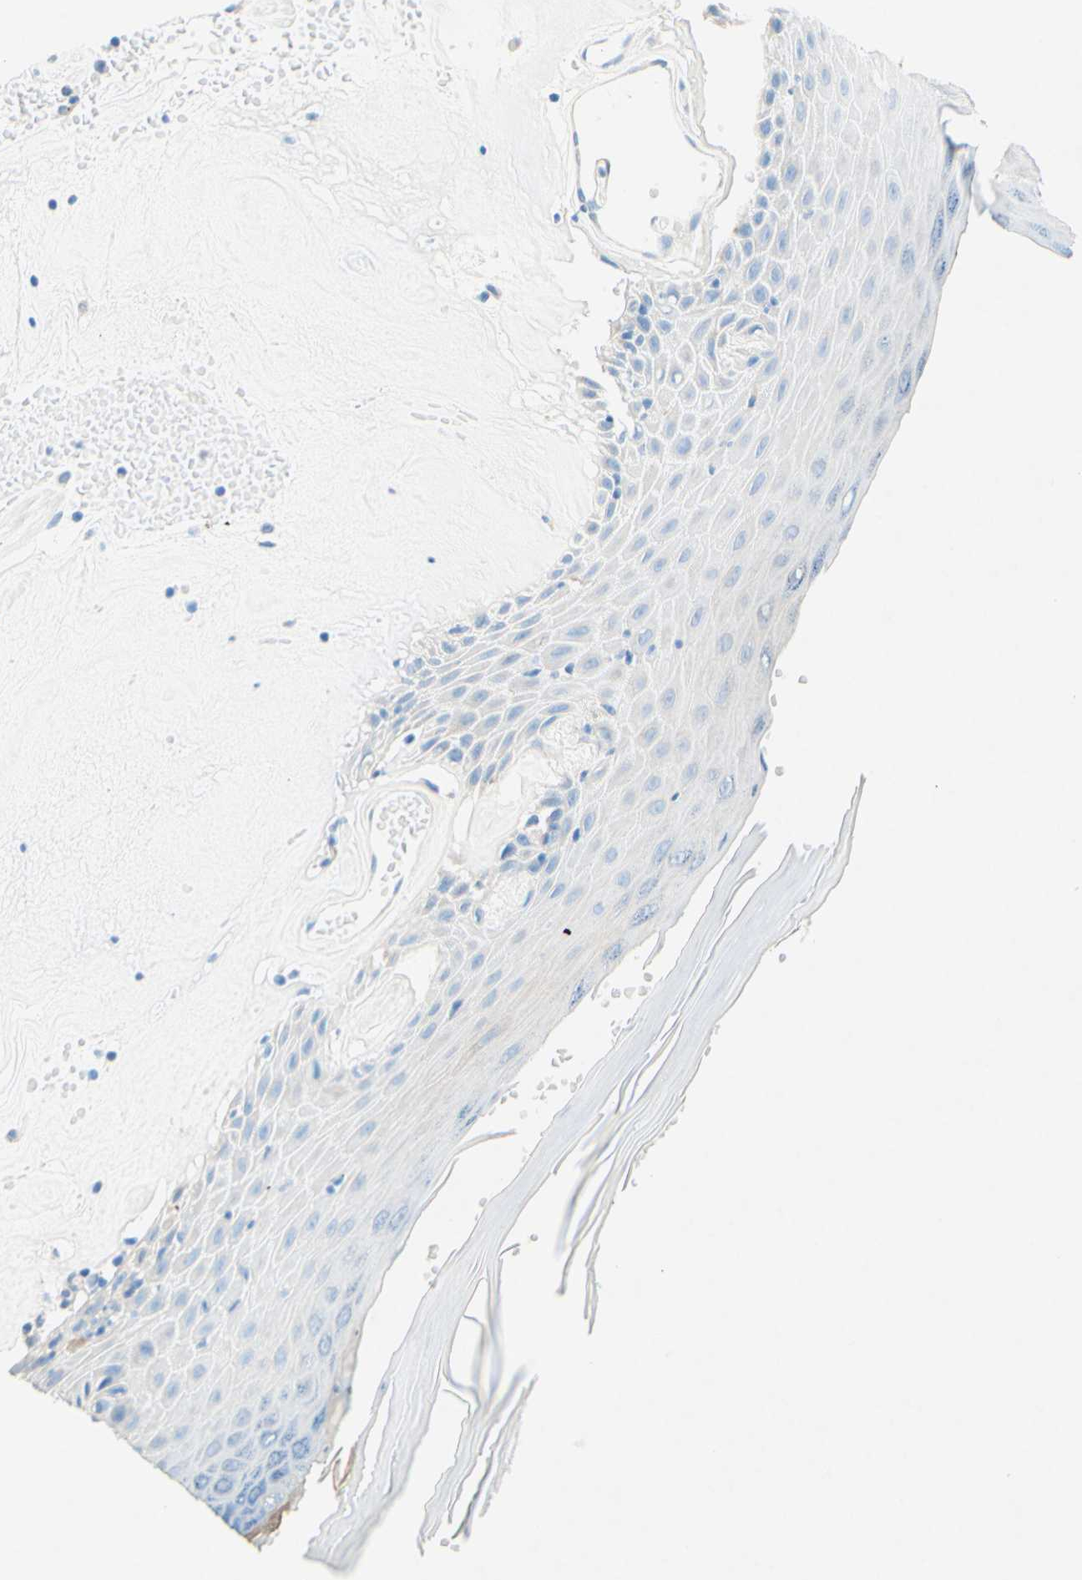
{"staining": {"intensity": "weak", "quantity": "<25%", "location": "cytoplasmic/membranous"}, "tissue": "skin", "cell_type": "Epidermal cells", "image_type": "normal", "snomed": [{"axis": "morphology", "description": "Normal tissue, NOS"}, {"axis": "morphology", "description": "Inflammation, NOS"}, {"axis": "topography", "description": "Vulva"}], "caption": "Immunohistochemistry of unremarkable human skin displays no staining in epidermal cells.", "gene": "SLC46A1", "patient": {"sex": "female", "age": 84}}